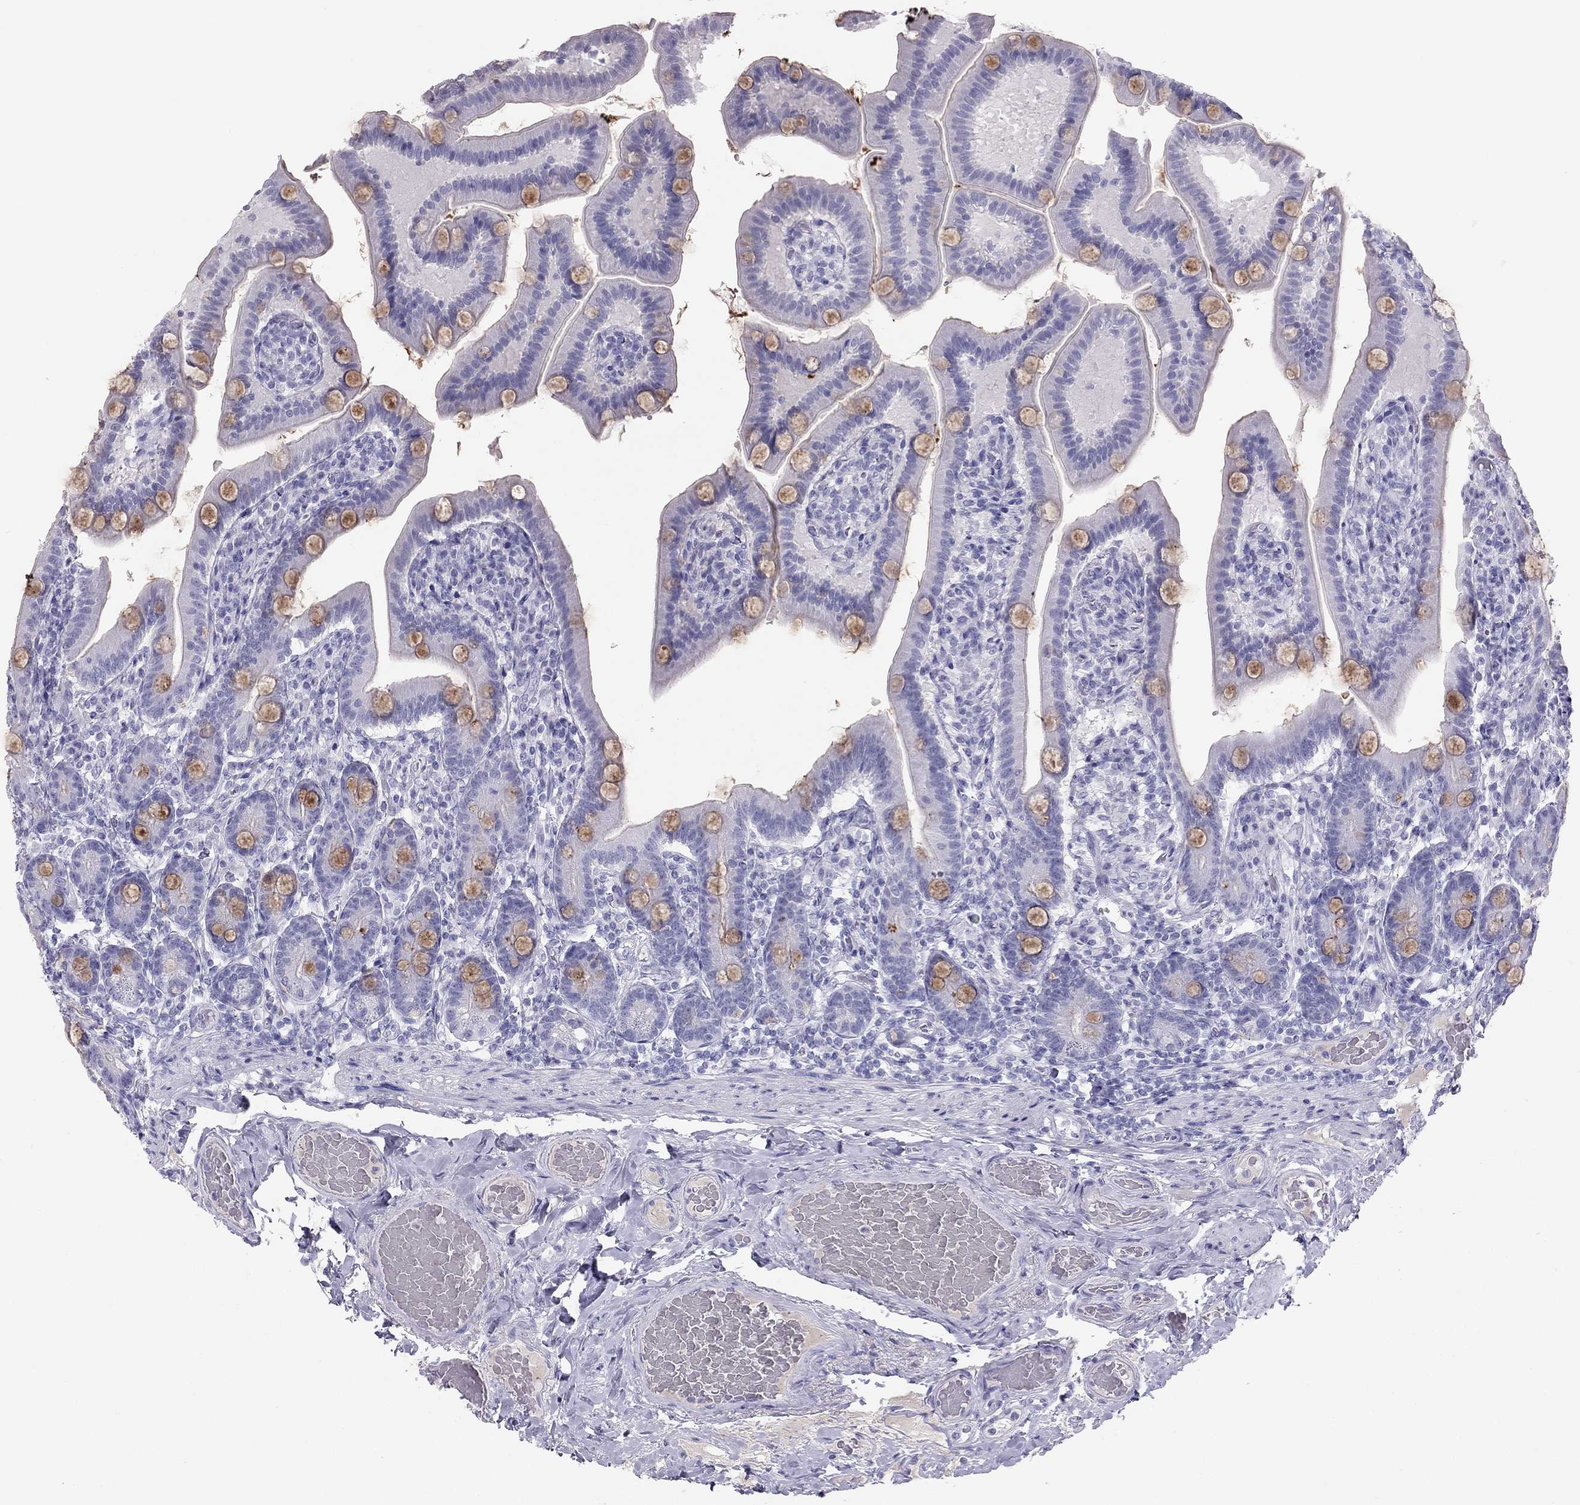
{"staining": {"intensity": "moderate", "quantity": "<25%", "location": "cytoplasmic/membranous"}, "tissue": "small intestine", "cell_type": "Glandular cells", "image_type": "normal", "snomed": [{"axis": "morphology", "description": "Normal tissue, NOS"}, {"axis": "topography", "description": "Small intestine"}], "caption": "The histopathology image demonstrates a brown stain indicating the presence of a protein in the cytoplasmic/membranous of glandular cells in small intestine.", "gene": "KLRG1", "patient": {"sex": "male", "age": 66}}